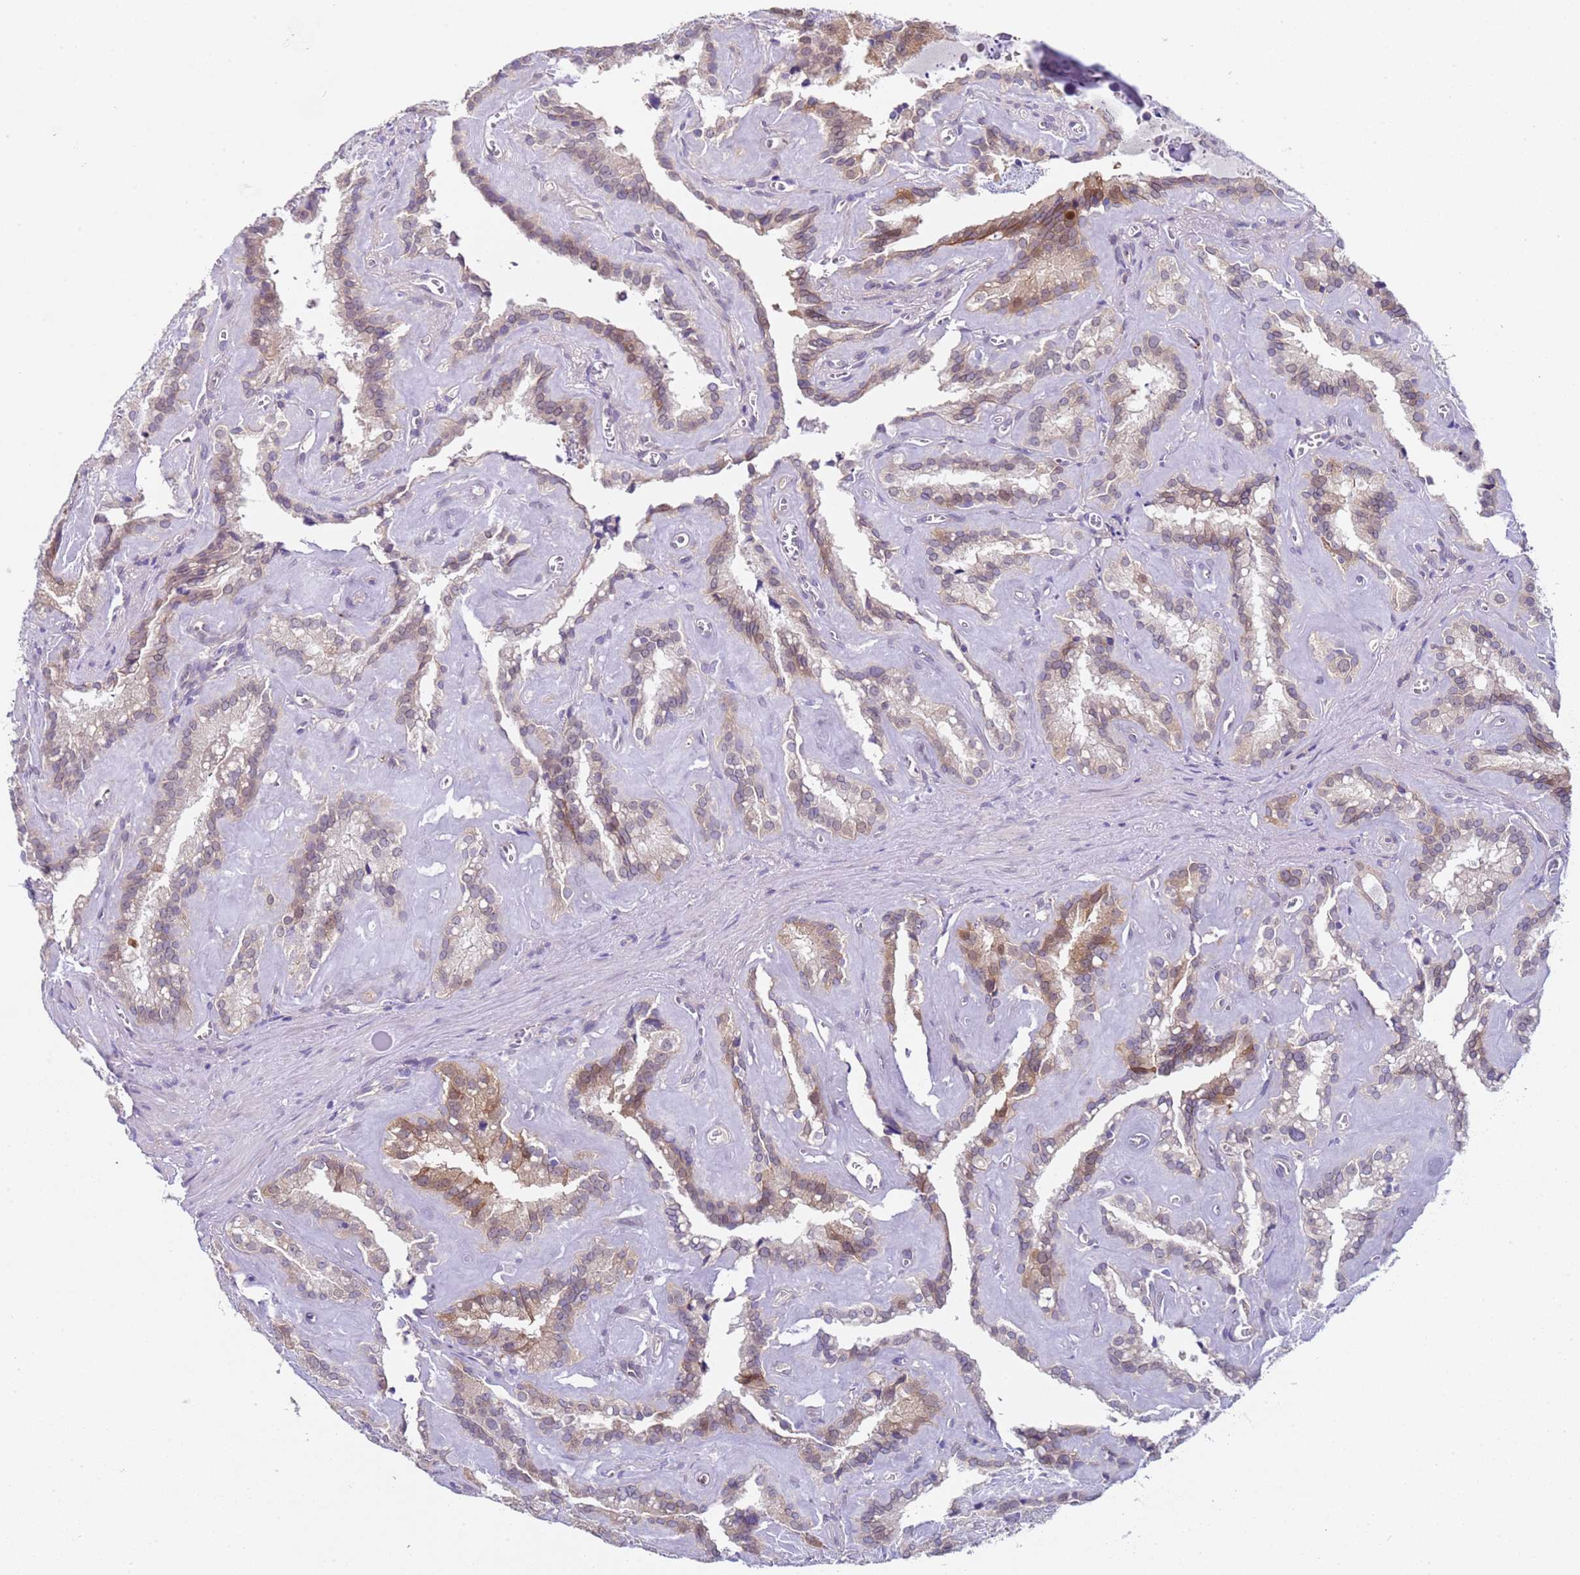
{"staining": {"intensity": "moderate", "quantity": "25%-75%", "location": "cytoplasmic/membranous"}, "tissue": "seminal vesicle", "cell_type": "Glandular cells", "image_type": "normal", "snomed": [{"axis": "morphology", "description": "Normal tissue, NOS"}, {"axis": "topography", "description": "Prostate"}, {"axis": "topography", "description": "Seminal veicle"}], "caption": "This is a histology image of immunohistochemistry staining of benign seminal vesicle, which shows moderate staining in the cytoplasmic/membranous of glandular cells.", "gene": "TRMT10A", "patient": {"sex": "male", "age": 59}}